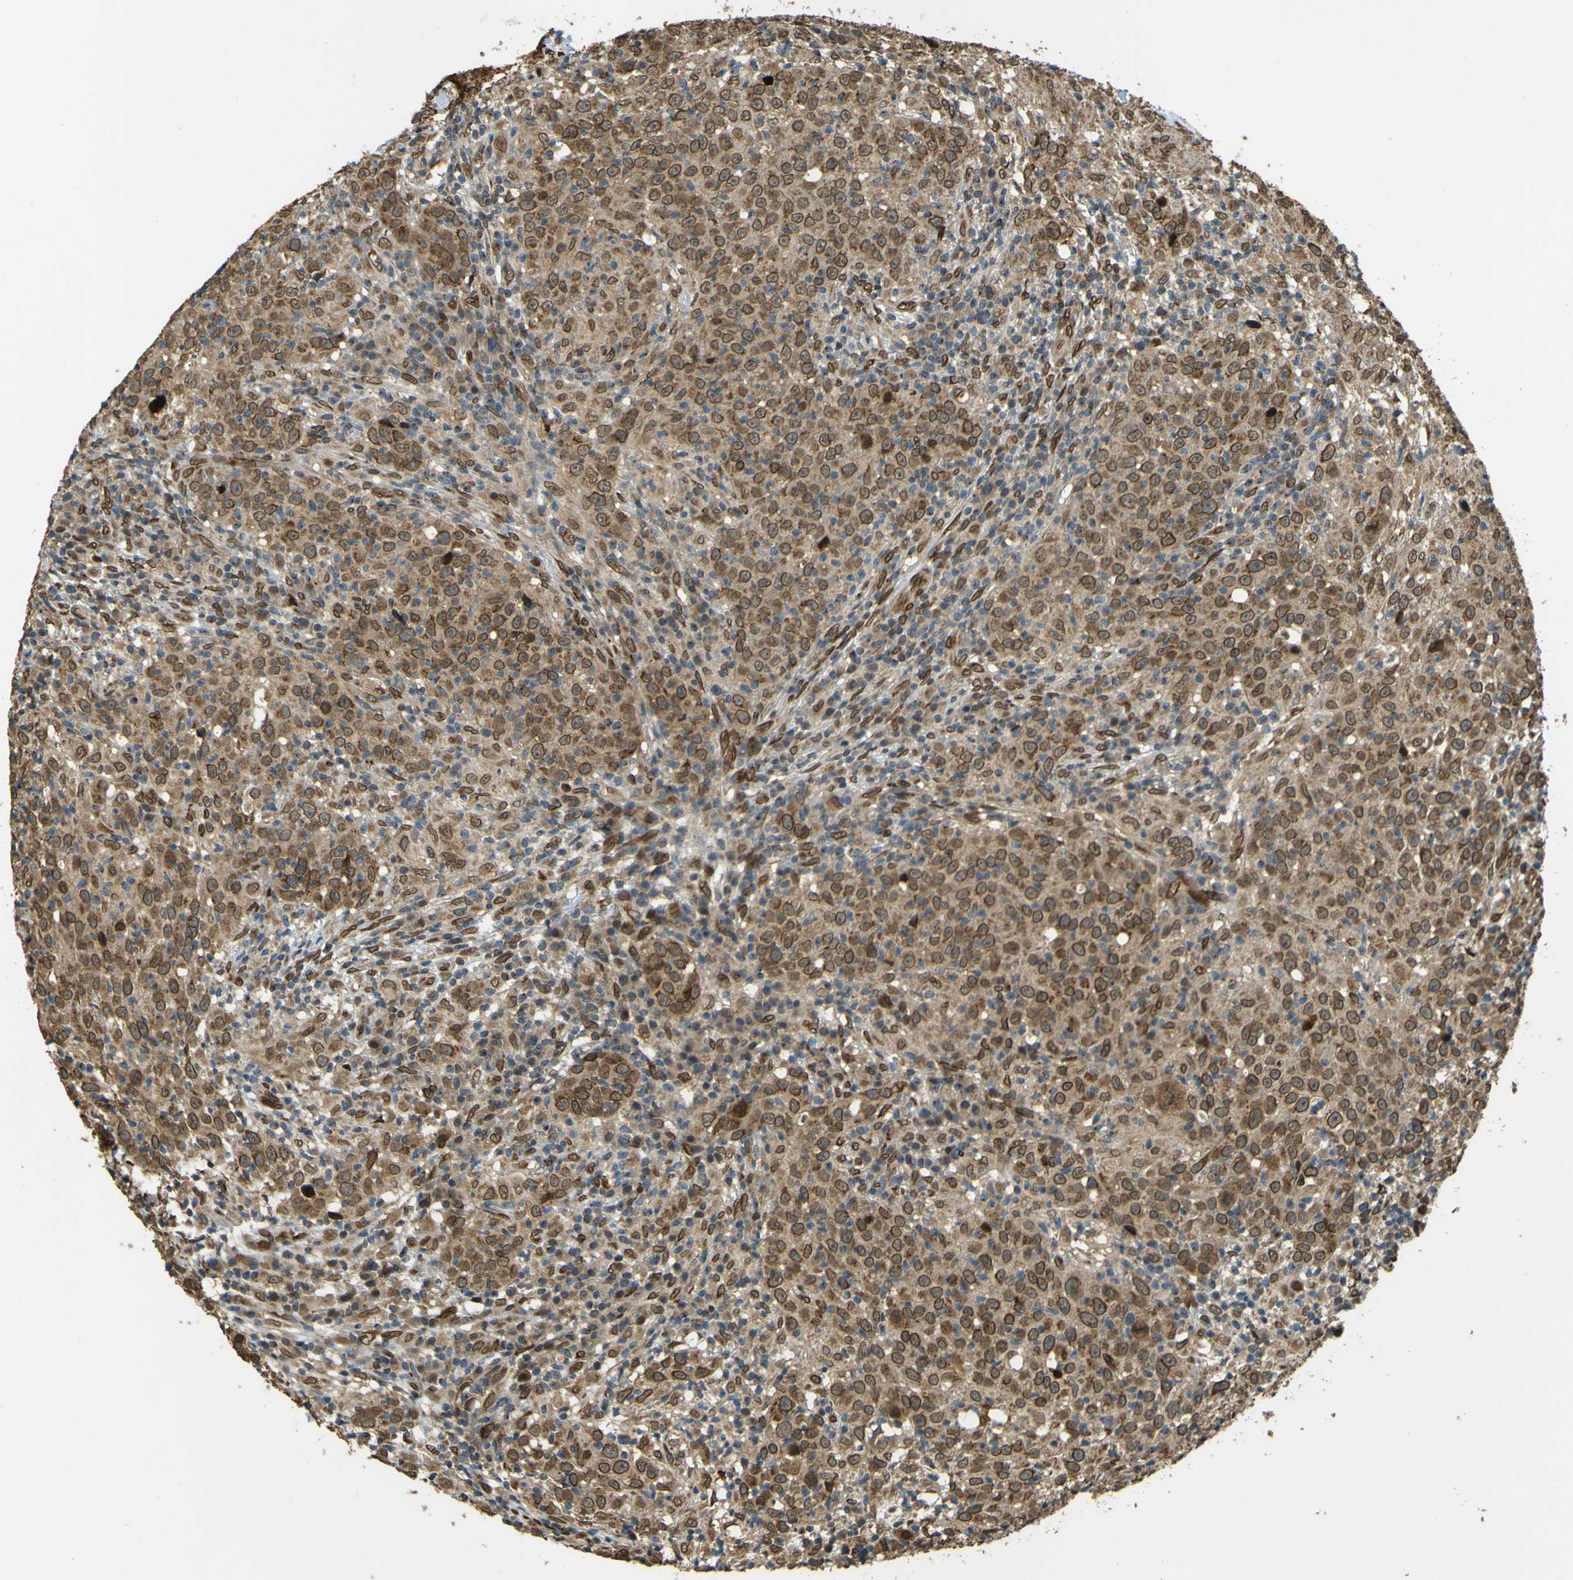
{"staining": {"intensity": "moderate", "quantity": ">75%", "location": "cytoplasmic/membranous,nuclear"}, "tissue": "head and neck cancer", "cell_type": "Tumor cells", "image_type": "cancer", "snomed": [{"axis": "morphology", "description": "Adenocarcinoma, NOS"}, {"axis": "topography", "description": "Salivary gland"}, {"axis": "topography", "description": "Head-Neck"}], "caption": "High-magnification brightfield microscopy of adenocarcinoma (head and neck) stained with DAB (3,3'-diaminobenzidine) (brown) and counterstained with hematoxylin (blue). tumor cells exhibit moderate cytoplasmic/membranous and nuclear staining is present in approximately>75% of cells. The staining is performed using DAB (3,3'-diaminobenzidine) brown chromogen to label protein expression. The nuclei are counter-stained blue using hematoxylin.", "gene": "GALNT1", "patient": {"sex": "female", "age": 65}}